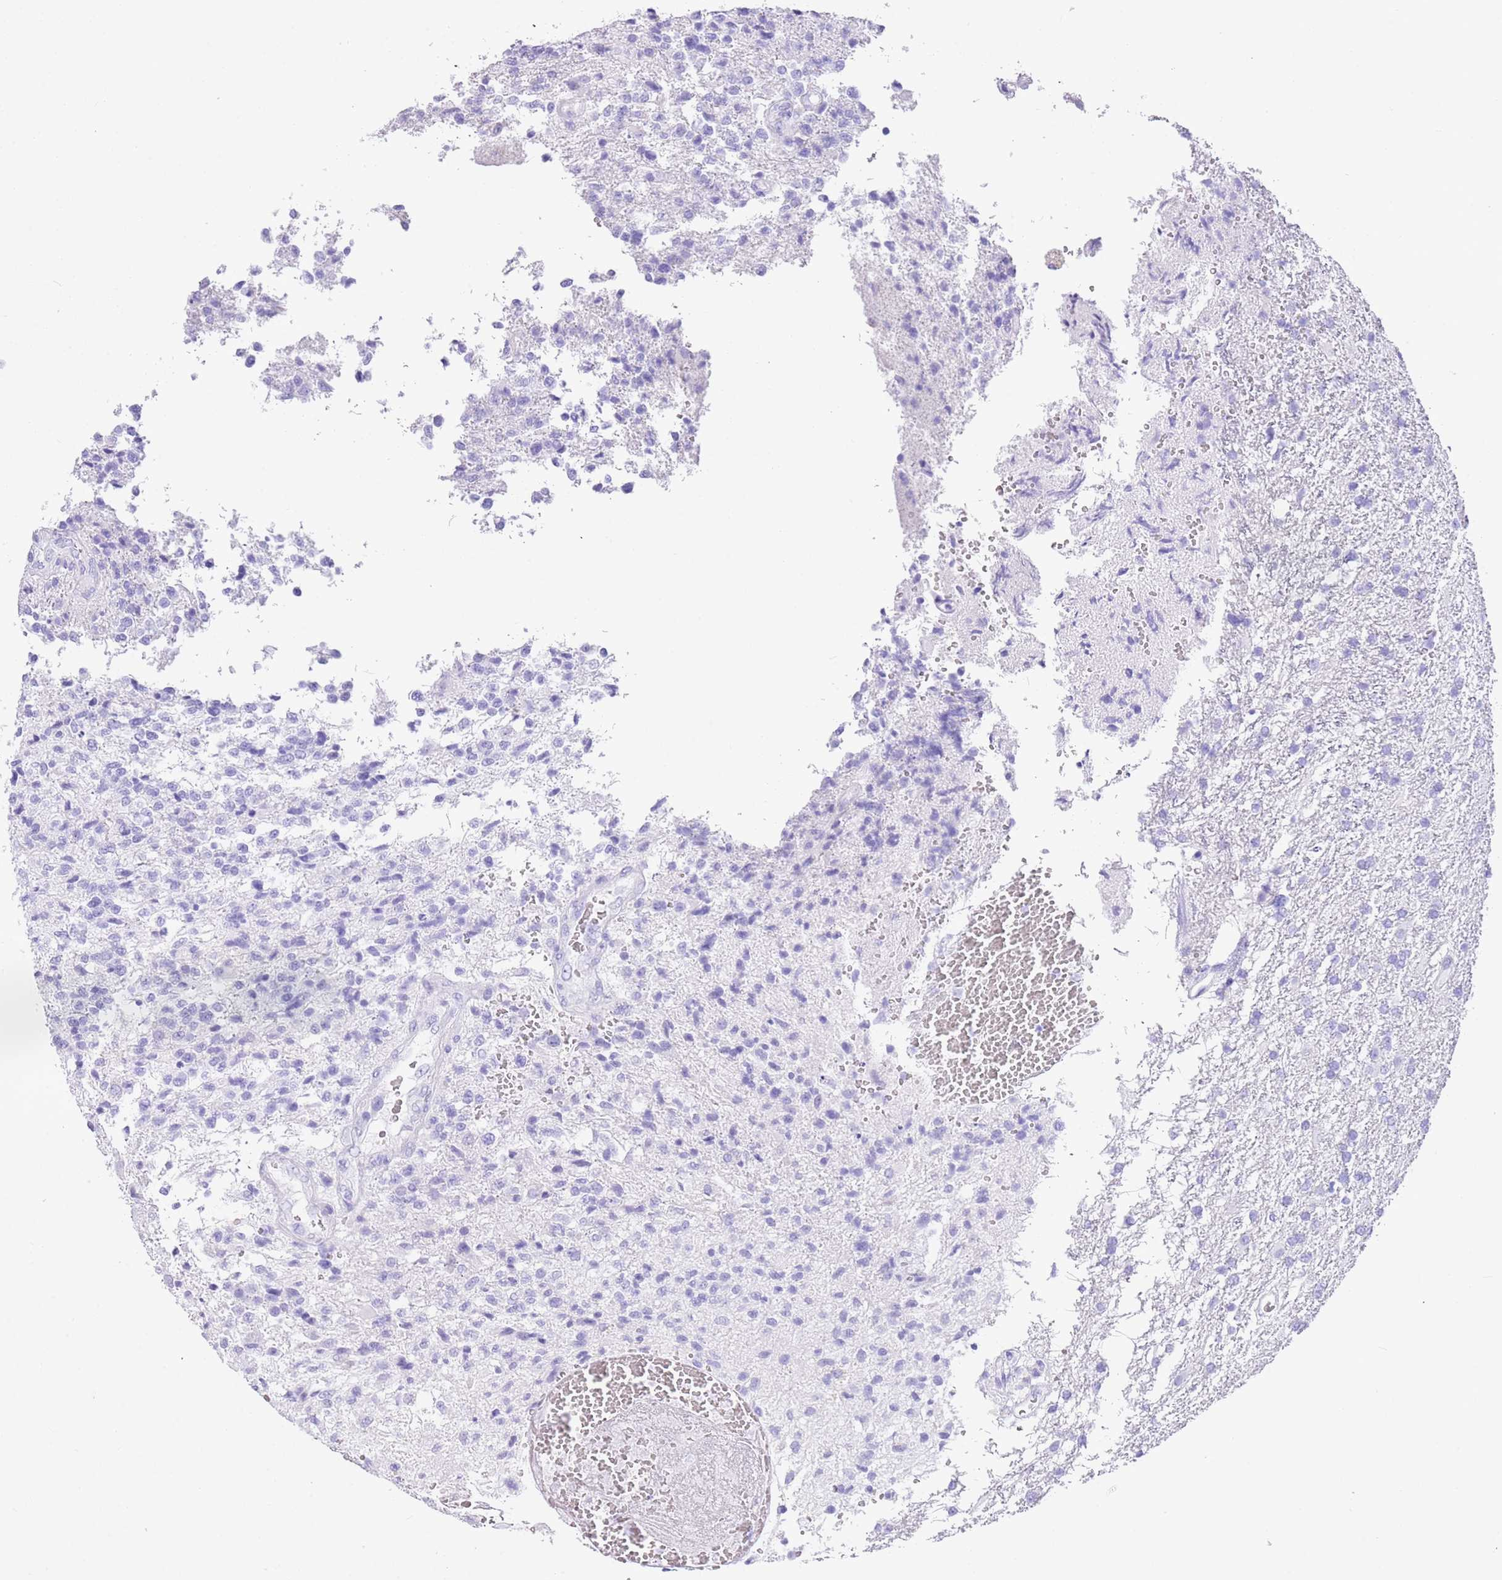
{"staining": {"intensity": "negative", "quantity": "none", "location": "none"}, "tissue": "glioma", "cell_type": "Tumor cells", "image_type": "cancer", "snomed": [{"axis": "morphology", "description": "Glioma, malignant, High grade"}, {"axis": "topography", "description": "Brain"}], "caption": "IHC image of neoplastic tissue: human malignant glioma (high-grade) stained with DAB exhibits no significant protein positivity in tumor cells. The staining was performed using DAB to visualize the protein expression in brown, while the nuclei were stained in blue with hematoxylin (Magnification: 20x).", "gene": "TMEM185B", "patient": {"sex": "male", "age": 56}}